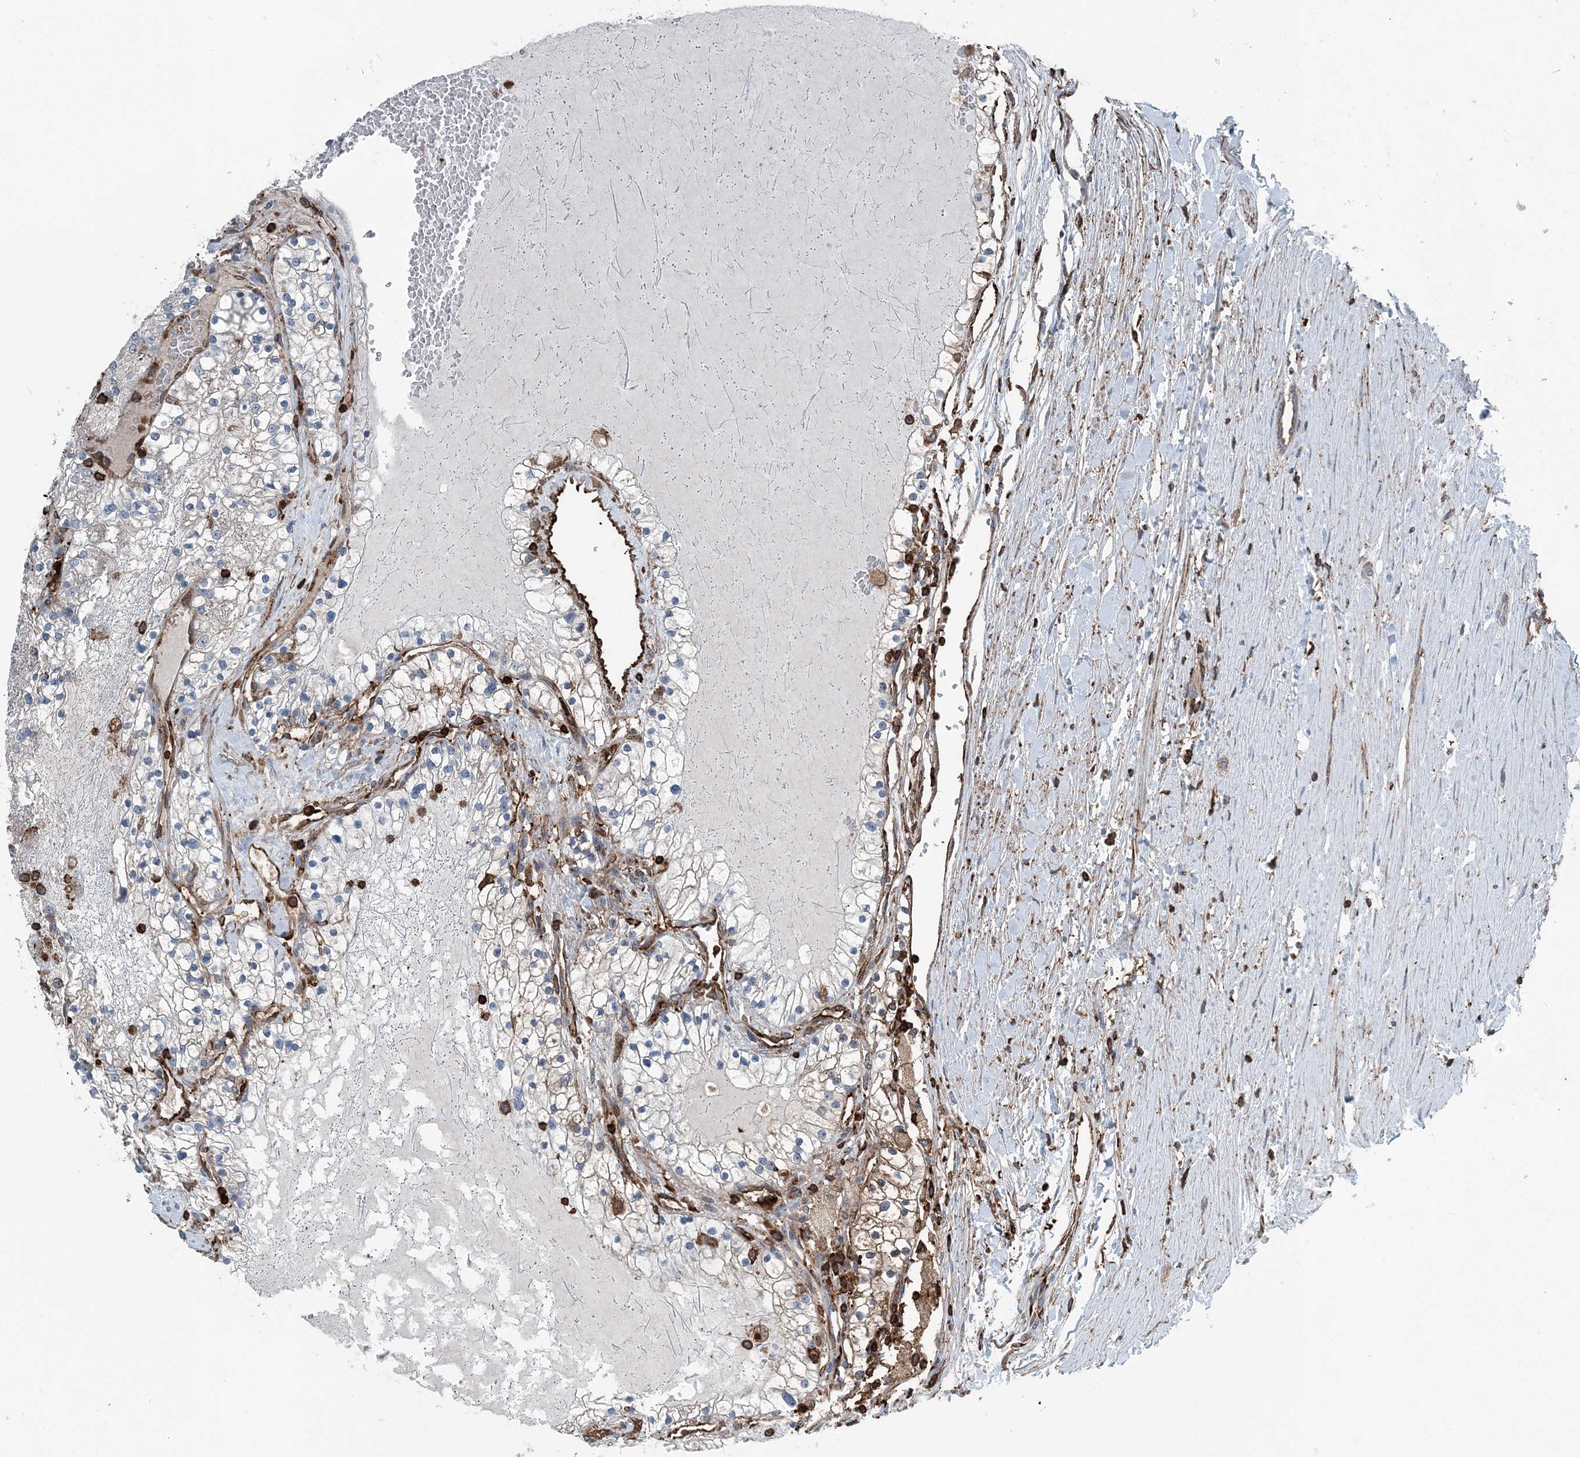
{"staining": {"intensity": "negative", "quantity": "none", "location": "none"}, "tissue": "renal cancer", "cell_type": "Tumor cells", "image_type": "cancer", "snomed": [{"axis": "morphology", "description": "Normal tissue, NOS"}, {"axis": "morphology", "description": "Adenocarcinoma, NOS"}, {"axis": "topography", "description": "Kidney"}], "caption": "Protein analysis of adenocarcinoma (renal) demonstrates no significant expression in tumor cells.", "gene": "CFL1", "patient": {"sex": "male", "age": 68}}